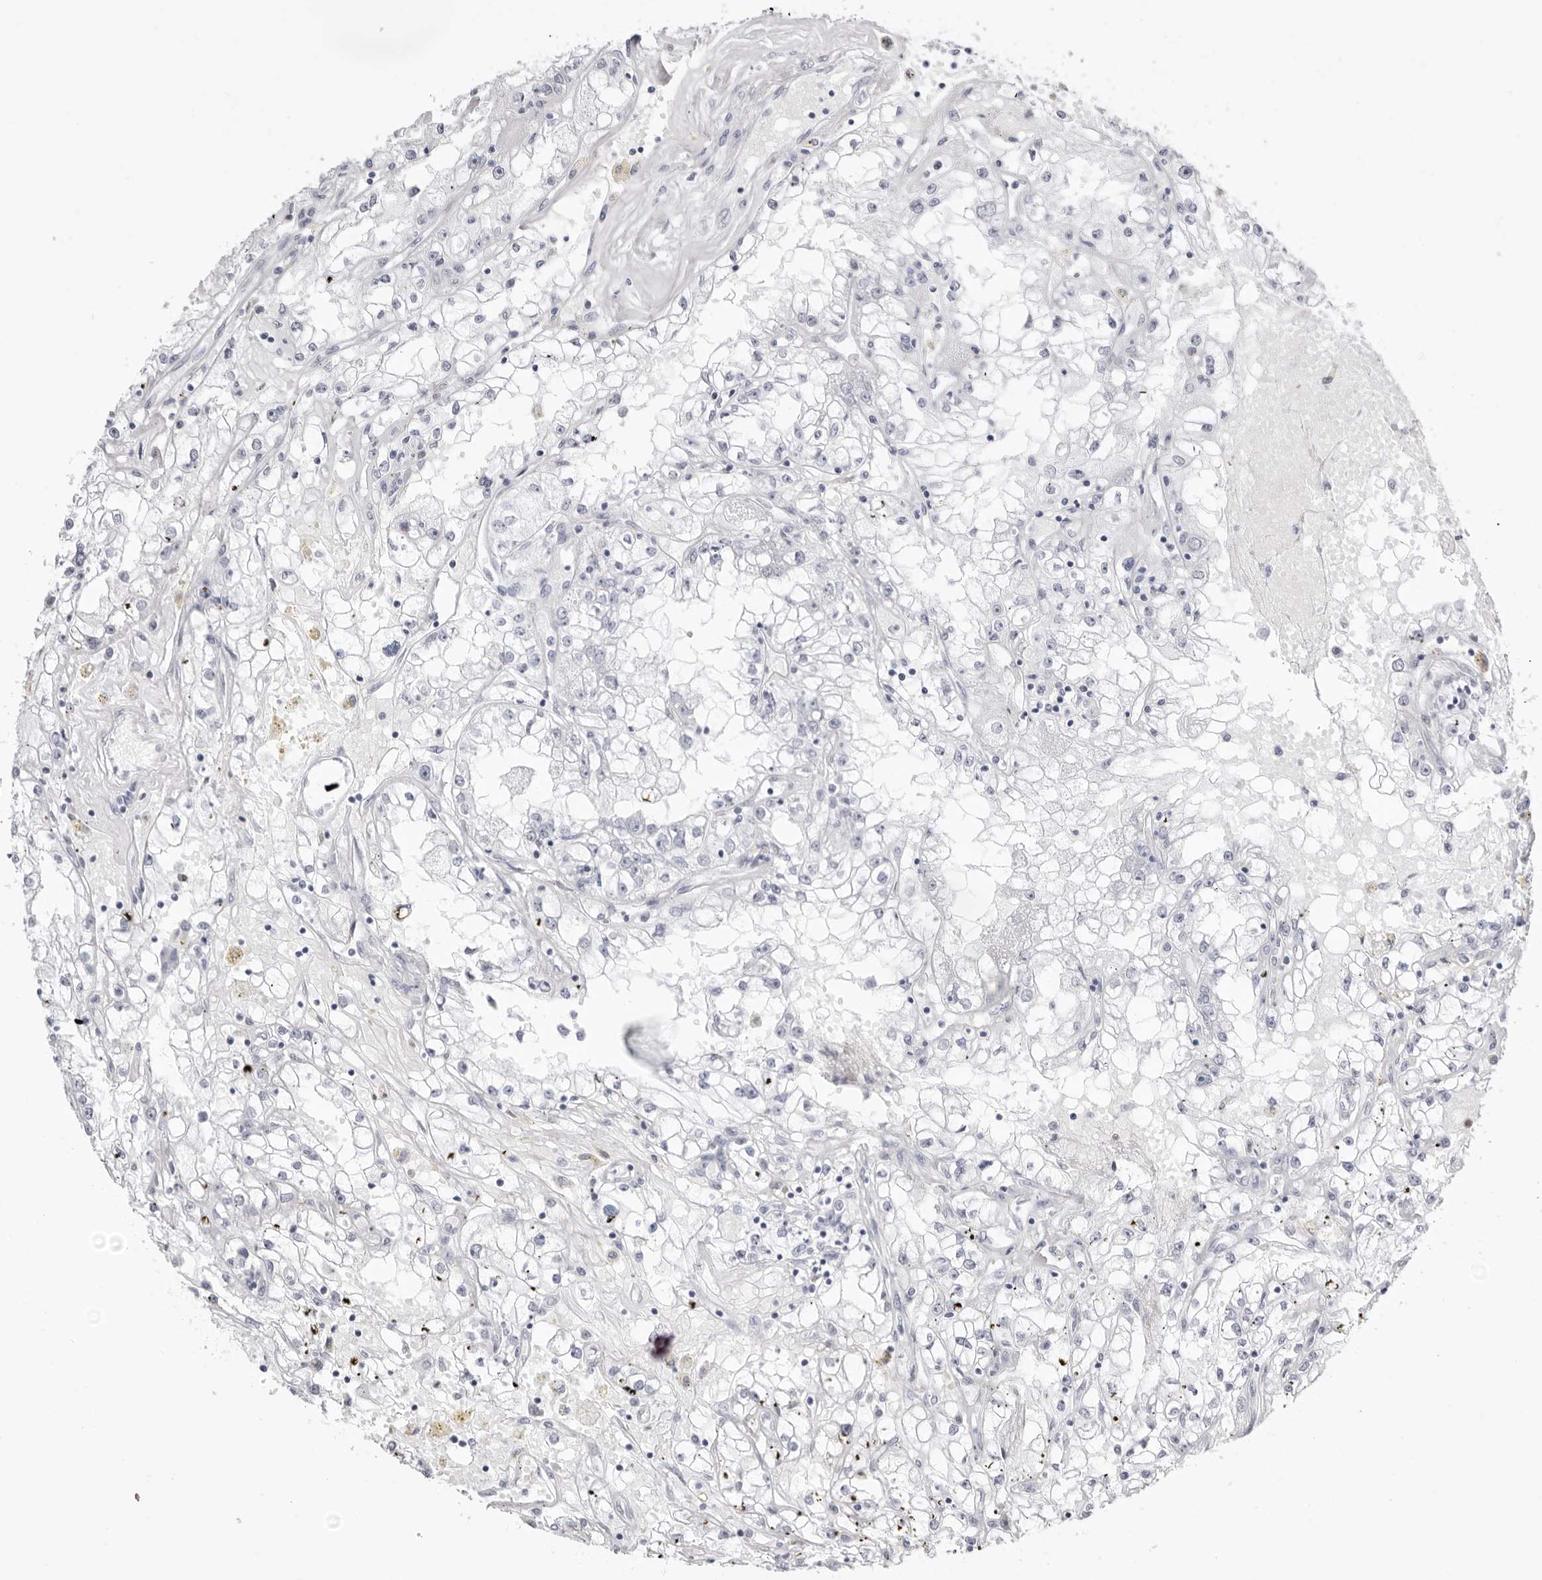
{"staining": {"intensity": "negative", "quantity": "none", "location": "none"}, "tissue": "renal cancer", "cell_type": "Tumor cells", "image_type": "cancer", "snomed": [{"axis": "morphology", "description": "Adenocarcinoma, NOS"}, {"axis": "topography", "description": "Kidney"}], "caption": "Tumor cells show no significant positivity in renal adenocarcinoma.", "gene": "PPP2R5C", "patient": {"sex": "male", "age": 56}}